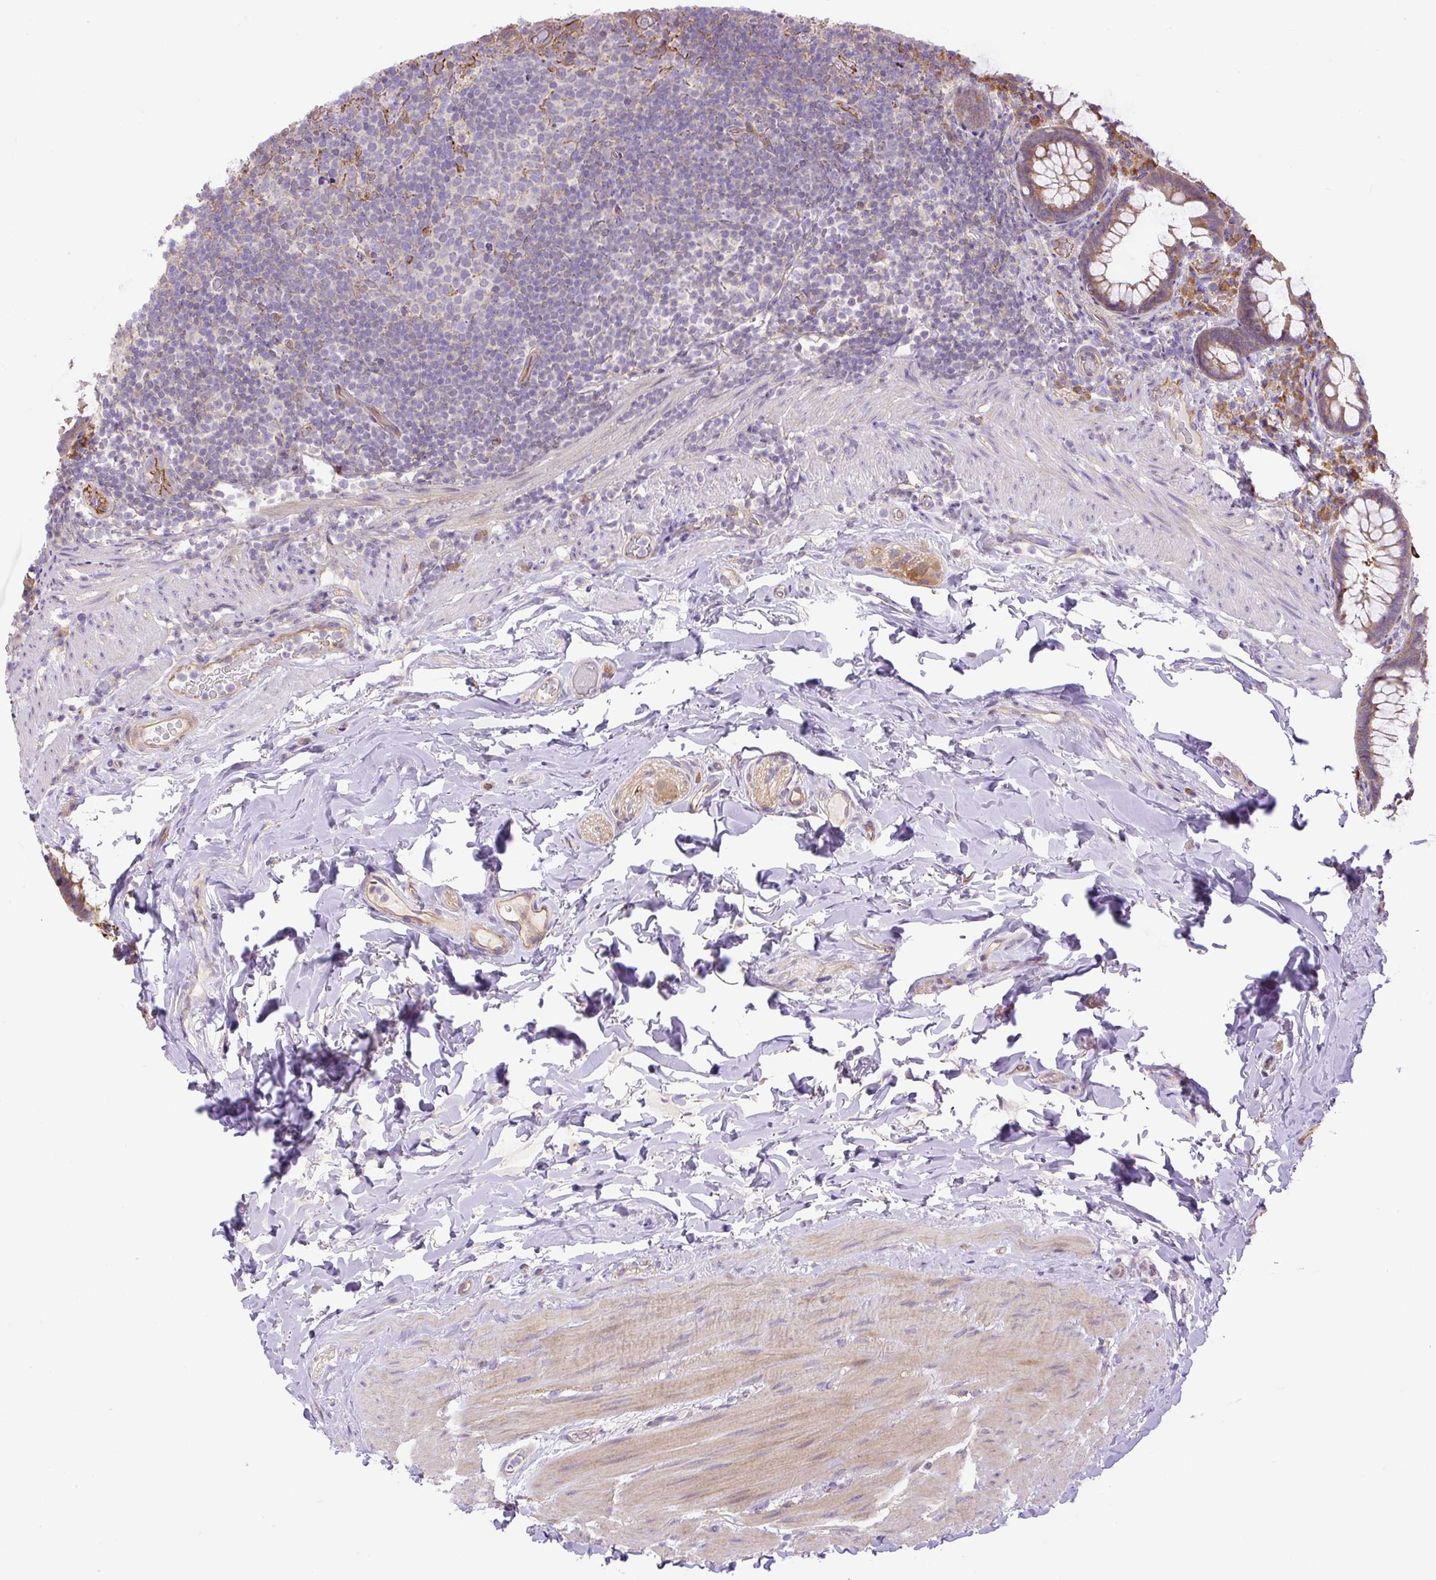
{"staining": {"intensity": "moderate", "quantity": "25%-75%", "location": "cytoplasmic/membranous"}, "tissue": "rectum", "cell_type": "Glandular cells", "image_type": "normal", "snomed": [{"axis": "morphology", "description": "Normal tissue, NOS"}, {"axis": "topography", "description": "Rectum"}], "caption": "Immunohistochemistry photomicrograph of unremarkable human rectum stained for a protein (brown), which demonstrates medium levels of moderate cytoplasmic/membranous staining in approximately 25%-75% of glandular cells.", "gene": "PPME1", "patient": {"sex": "female", "age": 69}}